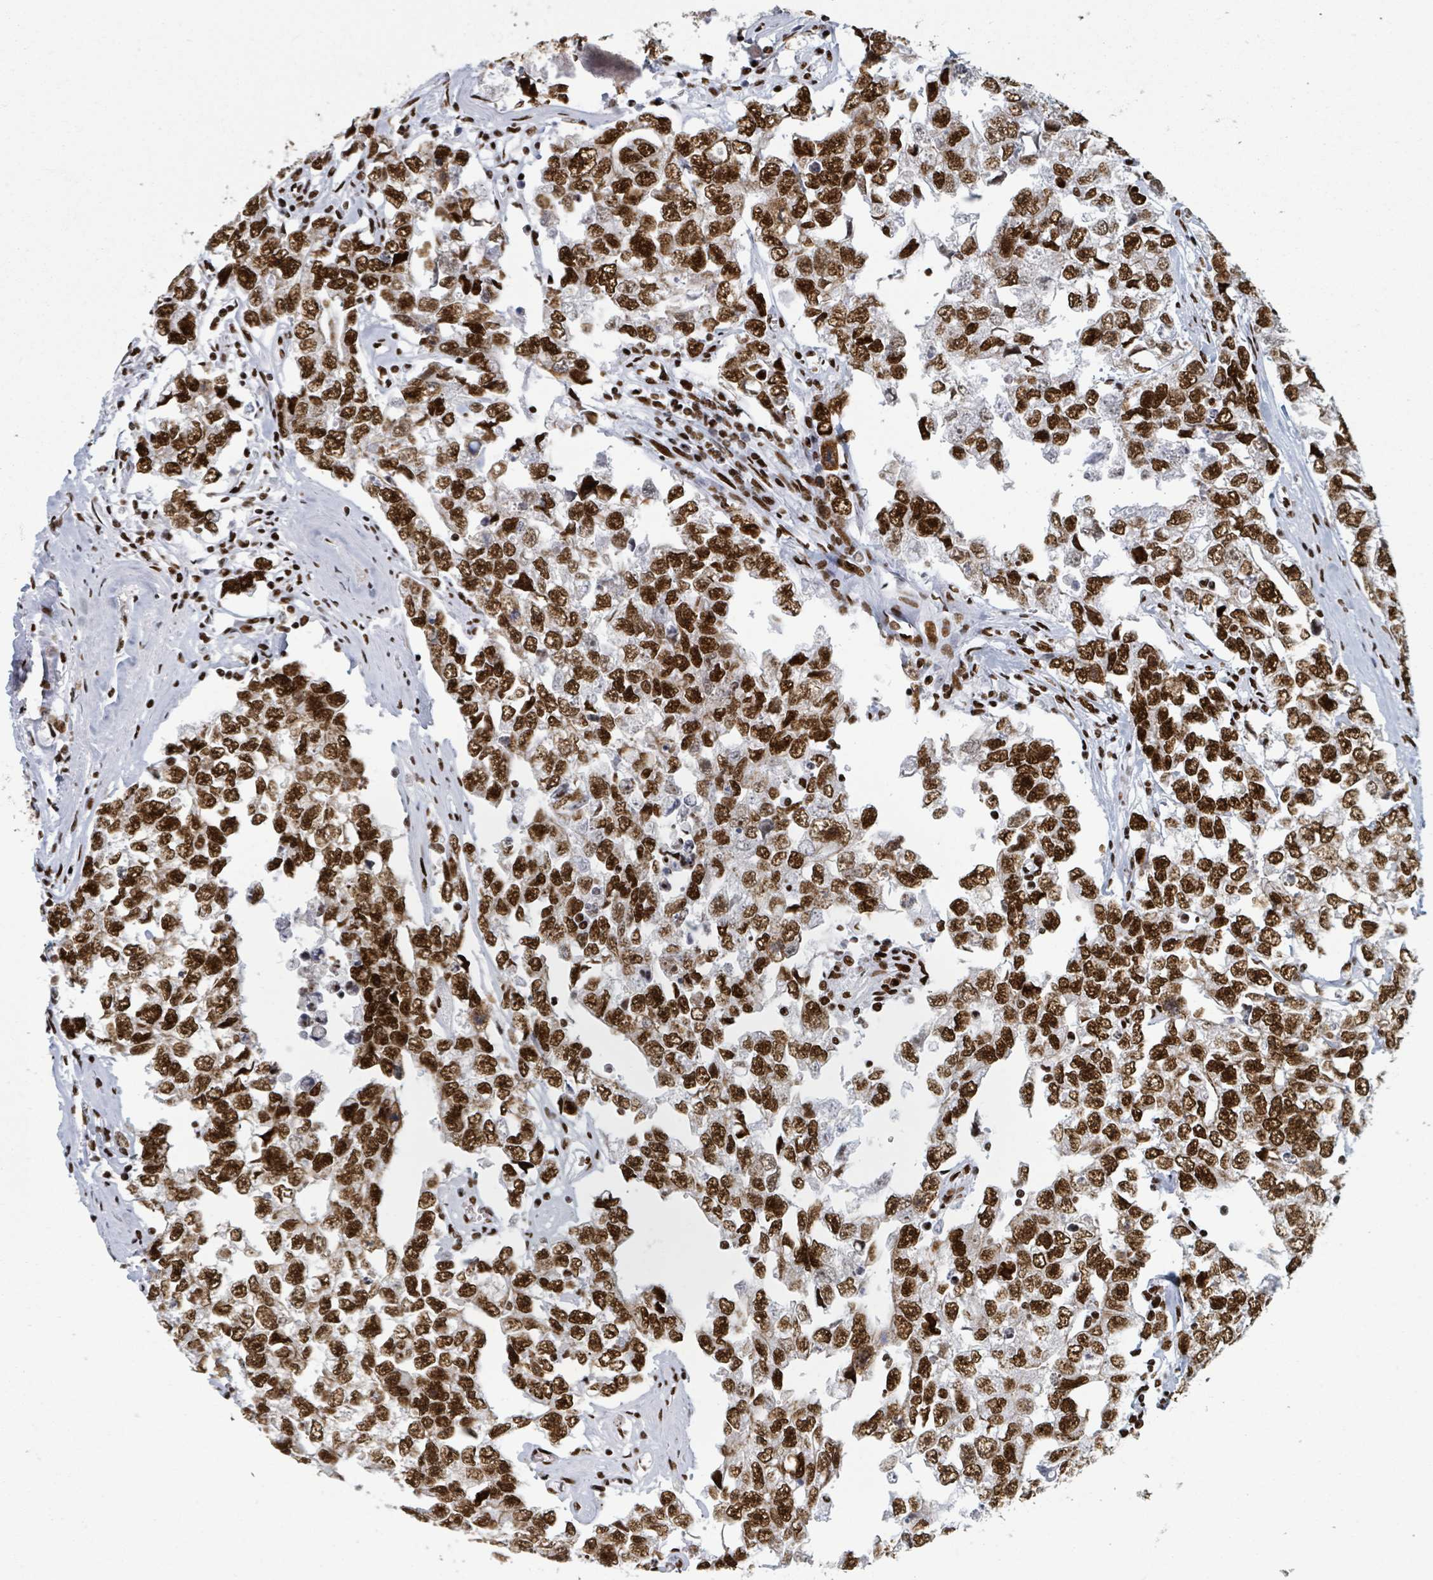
{"staining": {"intensity": "strong", "quantity": ">75%", "location": "nuclear"}, "tissue": "testis cancer", "cell_type": "Tumor cells", "image_type": "cancer", "snomed": [{"axis": "morphology", "description": "Carcinoma, Embryonal, NOS"}, {"axis": "topography", "description": "Testis"}], "caption": "Human embryonal carcinoma (testis) stained with a protein marker exhibits strong staining in tumor cells.", "gene": "DHX16", "patient": {"sex": "male", "age": 22}}